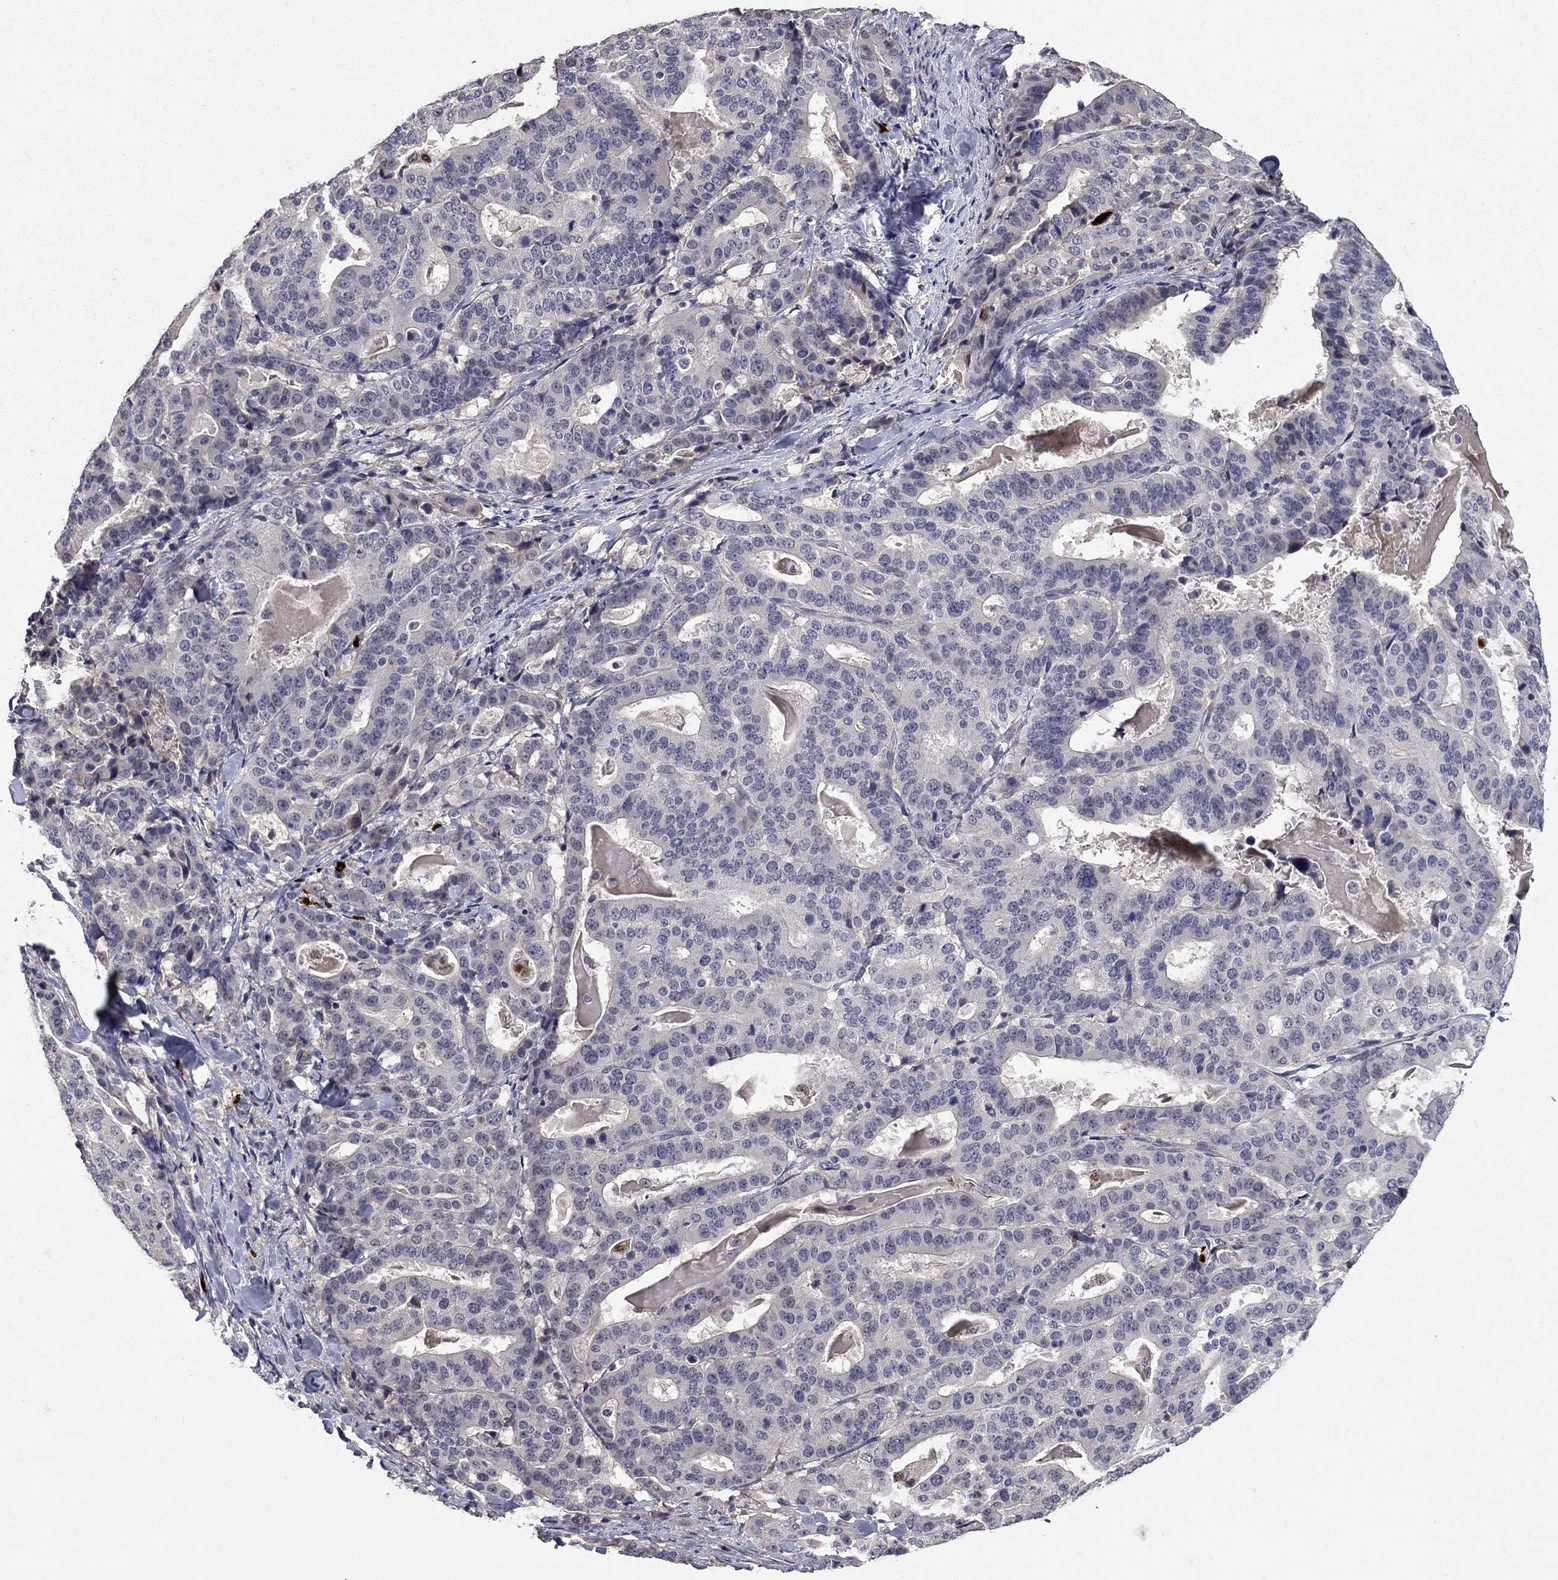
{"staining": {"intensity": "negative", "quantity": "none", "location": "none"}, "tissue": "stomach cancer", "cell_type": "Tumor cells", "image_type": "cancer", "snomed": [{"axis": "morphology", "description": "Adenocarcinoma, NOS"}, {"axis": "topography", "description": "Stomach"}], "caption": "DAB (3,3'-diaminobenzidine) immunohistochemical staining of human stomach cancer reveals no significant expression in tumor cells.", "gene": "SATB1", "patient": {"sex": "male", "age": 48}}